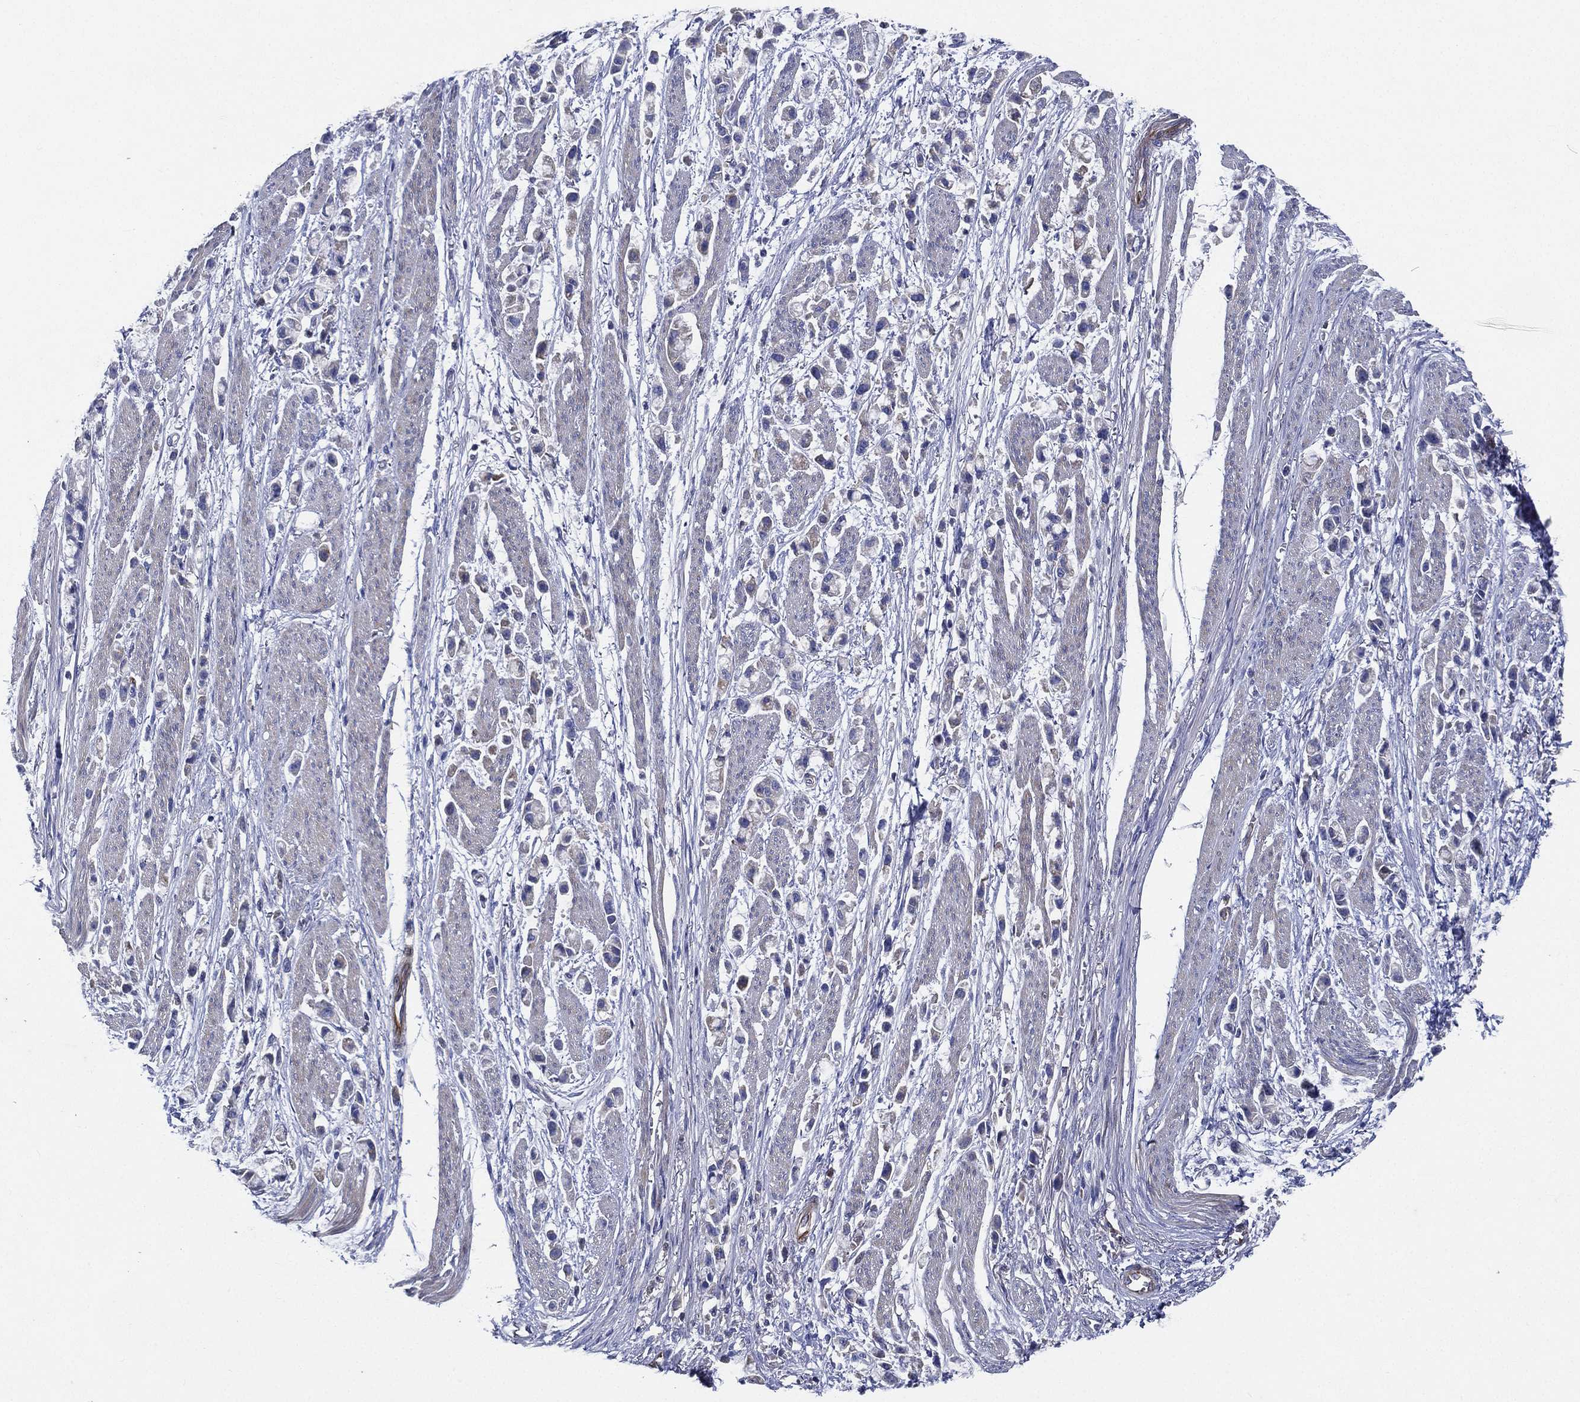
{"staining": {"intensity": "negative", "quantity": "none", "location": "none"}, "tissue": "stomach cancer", "cell_type": "Tumor cells", "image_type": "cancer", "snomed": [{"axis": "morphology", "description": "Adenocarcinoma, NOS"}, {"axis": "topography", "description": "Stomach"}], "caption": "Tumor cells show no significant protein staining in stomach cancer (adenocarcinoma).", "gene": "TMPRSS11D", "patient": {"sex": "female", "age": 81}}